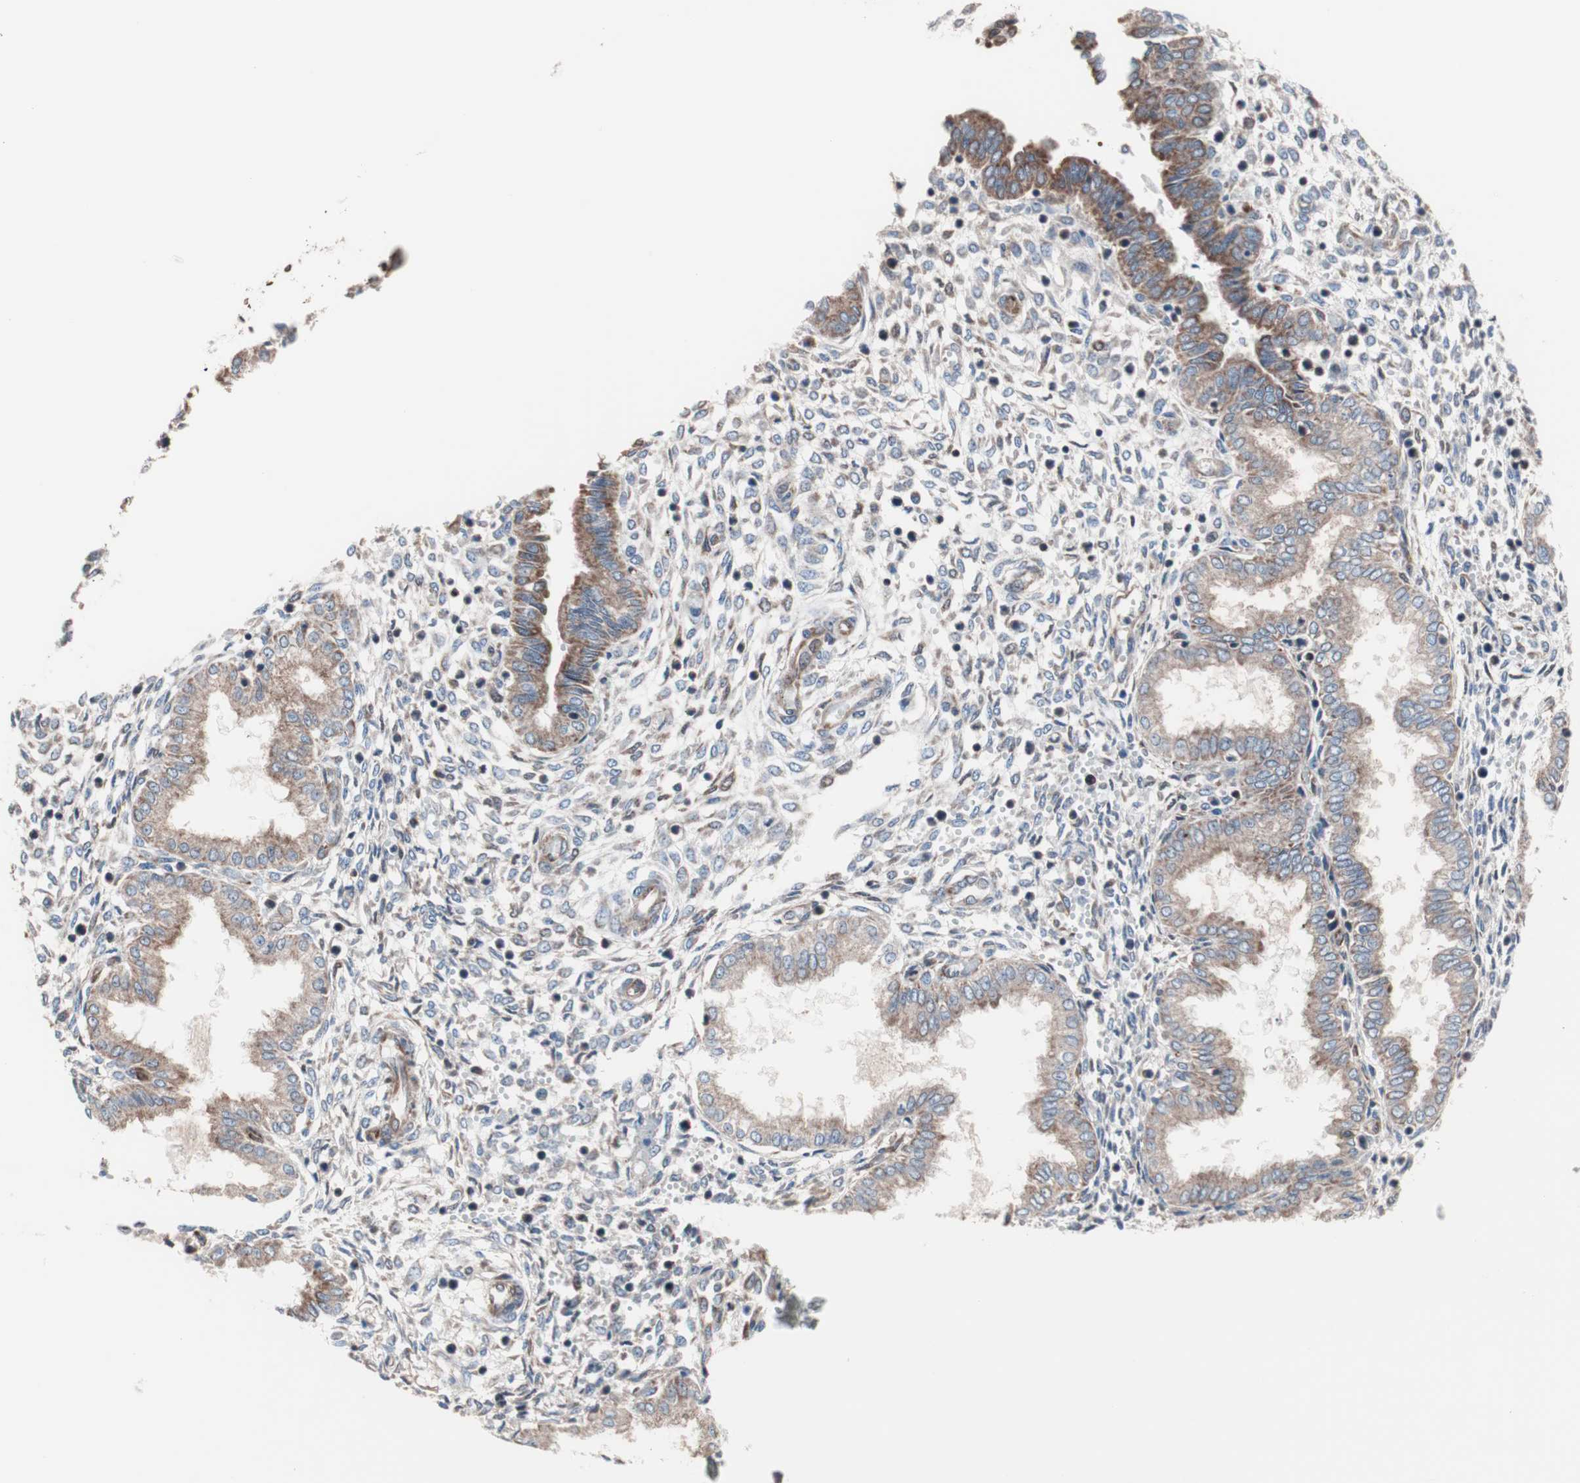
{"staining": {"intensity": "moderate", "quantity": "25%-75%", "location": "cytoplasmic/membranous"}, "tissue": "endometrium", "cell_type": "Cells in endometrial stroma", "image_type": "normal", "snomed": [{"axis": "morphology", "description": "Normal tissue, NOS"}, {"axis": "topography", "description": "Endometrium"}], "caption": "Moderate cytoplasmic/membranous expression for a protein is appreciated in about 25%-75% of cells in endometrial stroma of benign endometrium using immunohistochemistry.", "gene": "CTTNBP2NL", "patient": {"sex": "female", "age": 33}}